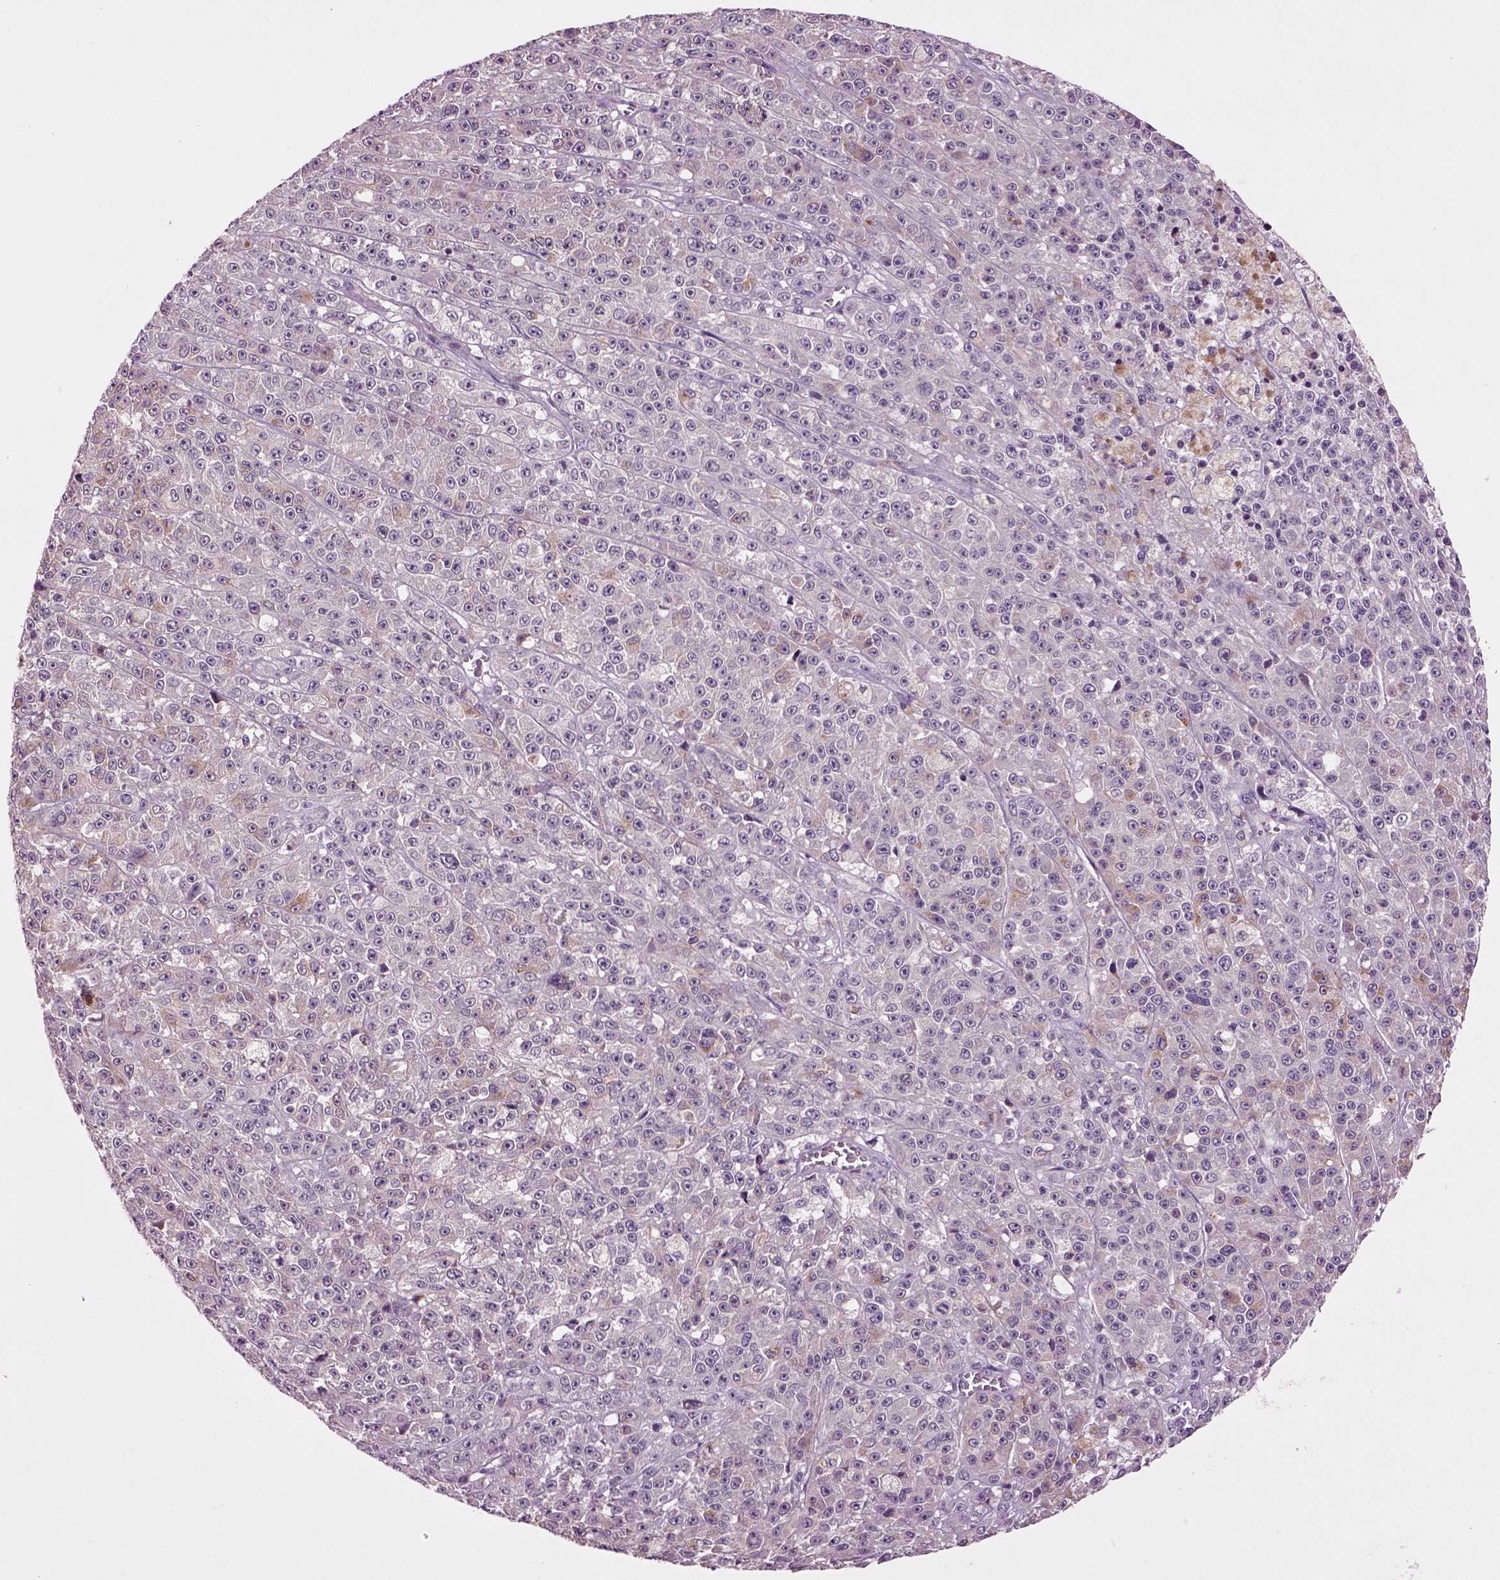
{"staining": {"intensity": "negative", "quantity": "none", "location": "none"}, "tissue": "melanoma", "cell_type": "Tumor cells", "image_type": "cancer", "snomed": [{"axis": "morphology", "description": "Malignant melanoma, NOS"}, {"axis": "topography", "description": "Skin"}], "caption": "DAB immunohistochemical staining of malignant melanoma shows no significant staining in tumor cells. (DAB (3,3'-diaminobenzidine) IHC visualized using brightfield microscopy, high magnification).", "gene": "SLC17A6", "patient": {"sex": "female", "age": 58}}